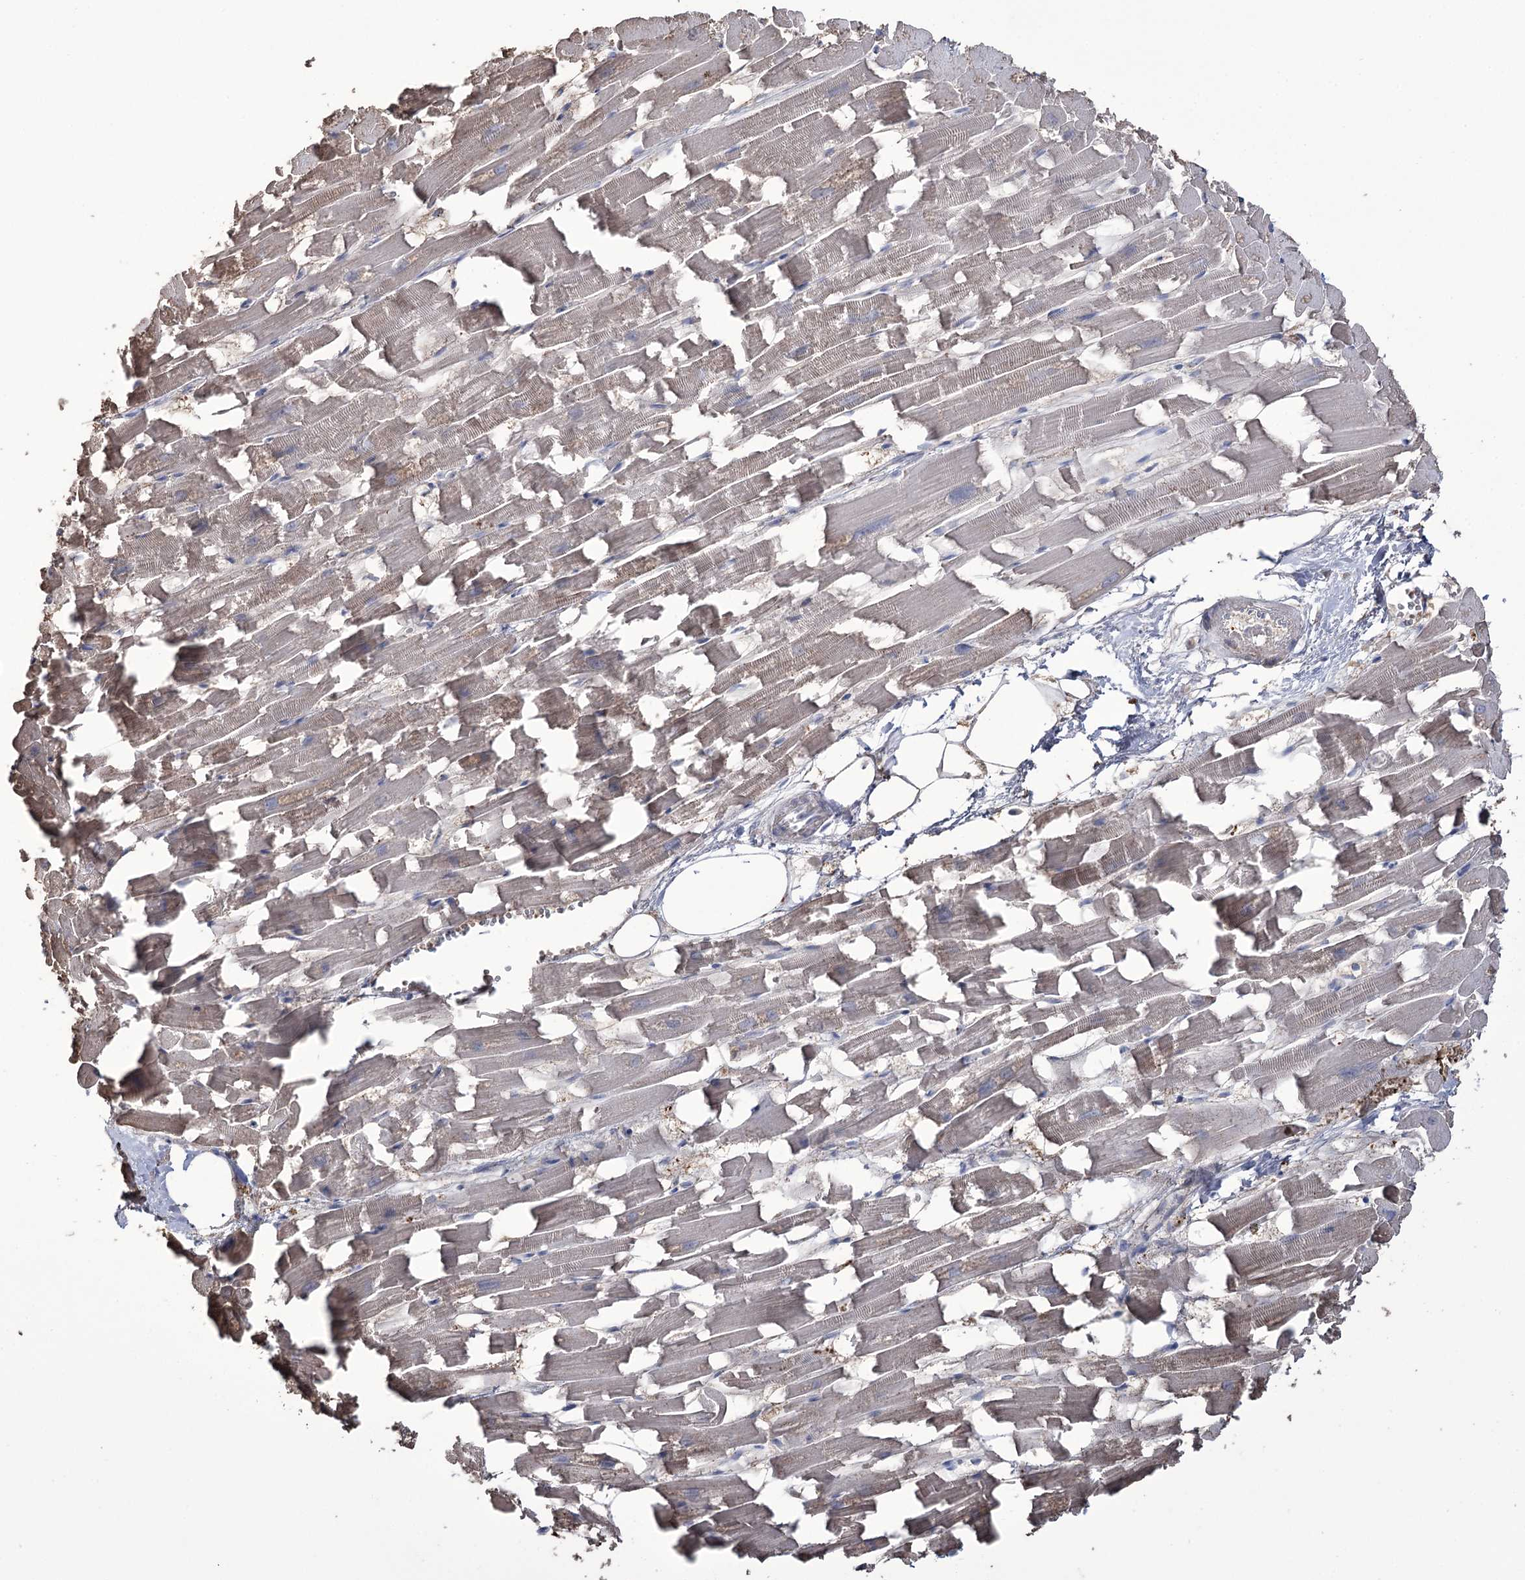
{"staining": {"intensity": "moderate", "quantity": ">75%", "location": "cytoplasmic/membranous"}, "tissue": "heart muscle", "cell_type": "Cardiomyocytes", "image_type": "normal", "snomed": [{"axis": "morphology", "description": "Normal tissue, NOS"}, {"axis": "topography", "description": "Heart"}], "caption": "Immunohistochemistry (DAB) staining of normal human heart muscle reveals moderate cytoplasmic/membranous protein staining in about >75% of cardiomyocytes. The staining was performed using DAB (3,3'-diaminobenzidine), with brown indicating positive protein expression. Nuclei are stained blue with hematoxylin.", "gene": "ZNF622", "patient": {"sex": "female", "age": 64}}